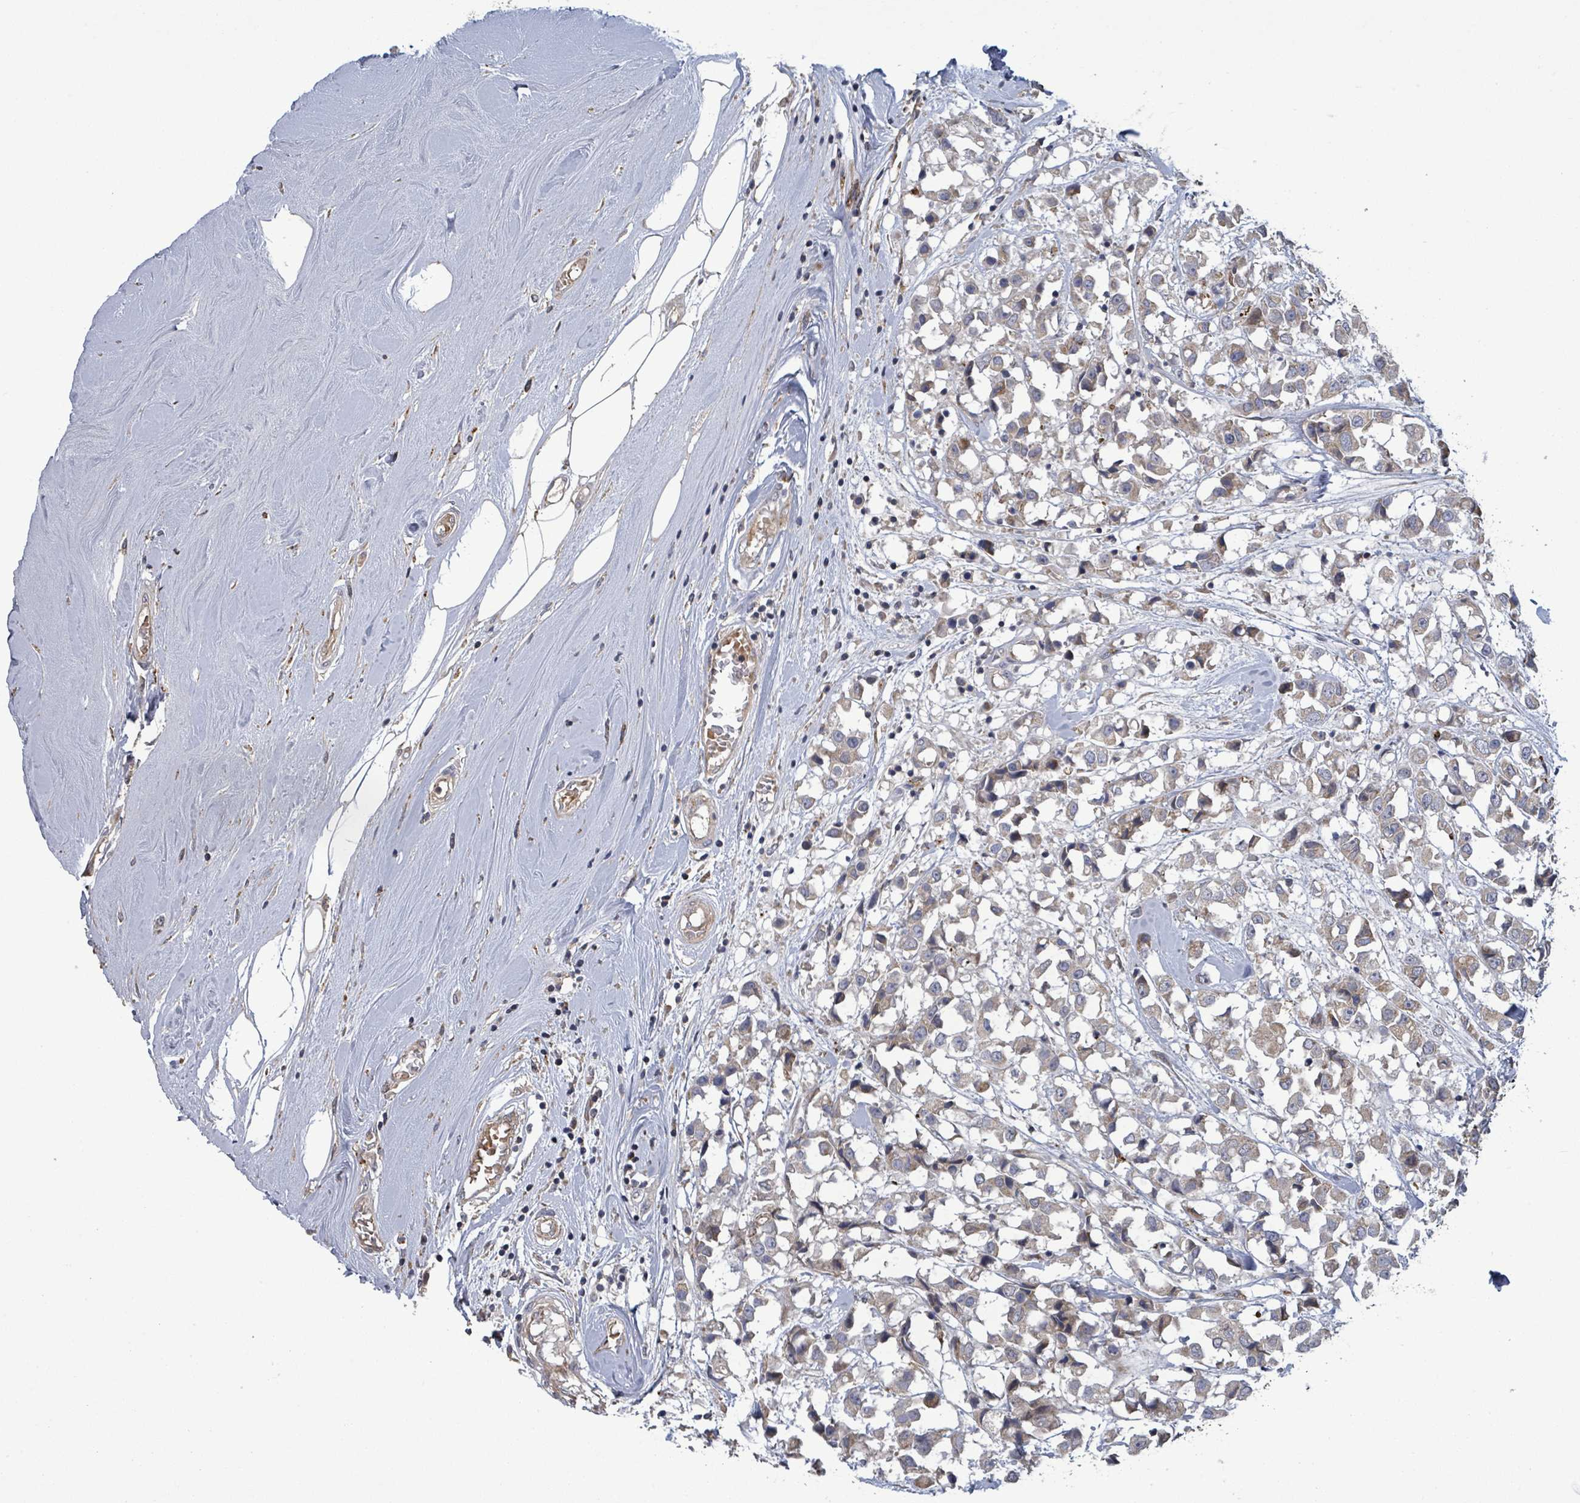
{"staining": {"intensity": "moderate", "quantity": ">75%", "location": "cytoplasmic/membranous"}, "tissue": "breast cancer", "cell_type": "Tumor cells", "image_type": "cancer", "snomed": [{"axis": "morphology", "description": "Duct carcinoma"}, {"axis": "topography", "description": "Breast"}], "caption": "Protein expression analysis of human intraductal carcinoma (breast) reveals moderate cytoplasmic/membranous staining in about >75% of tumor cells.", "gene": "DIPK2A", "patient": {"sex": "female", "age": 61}}